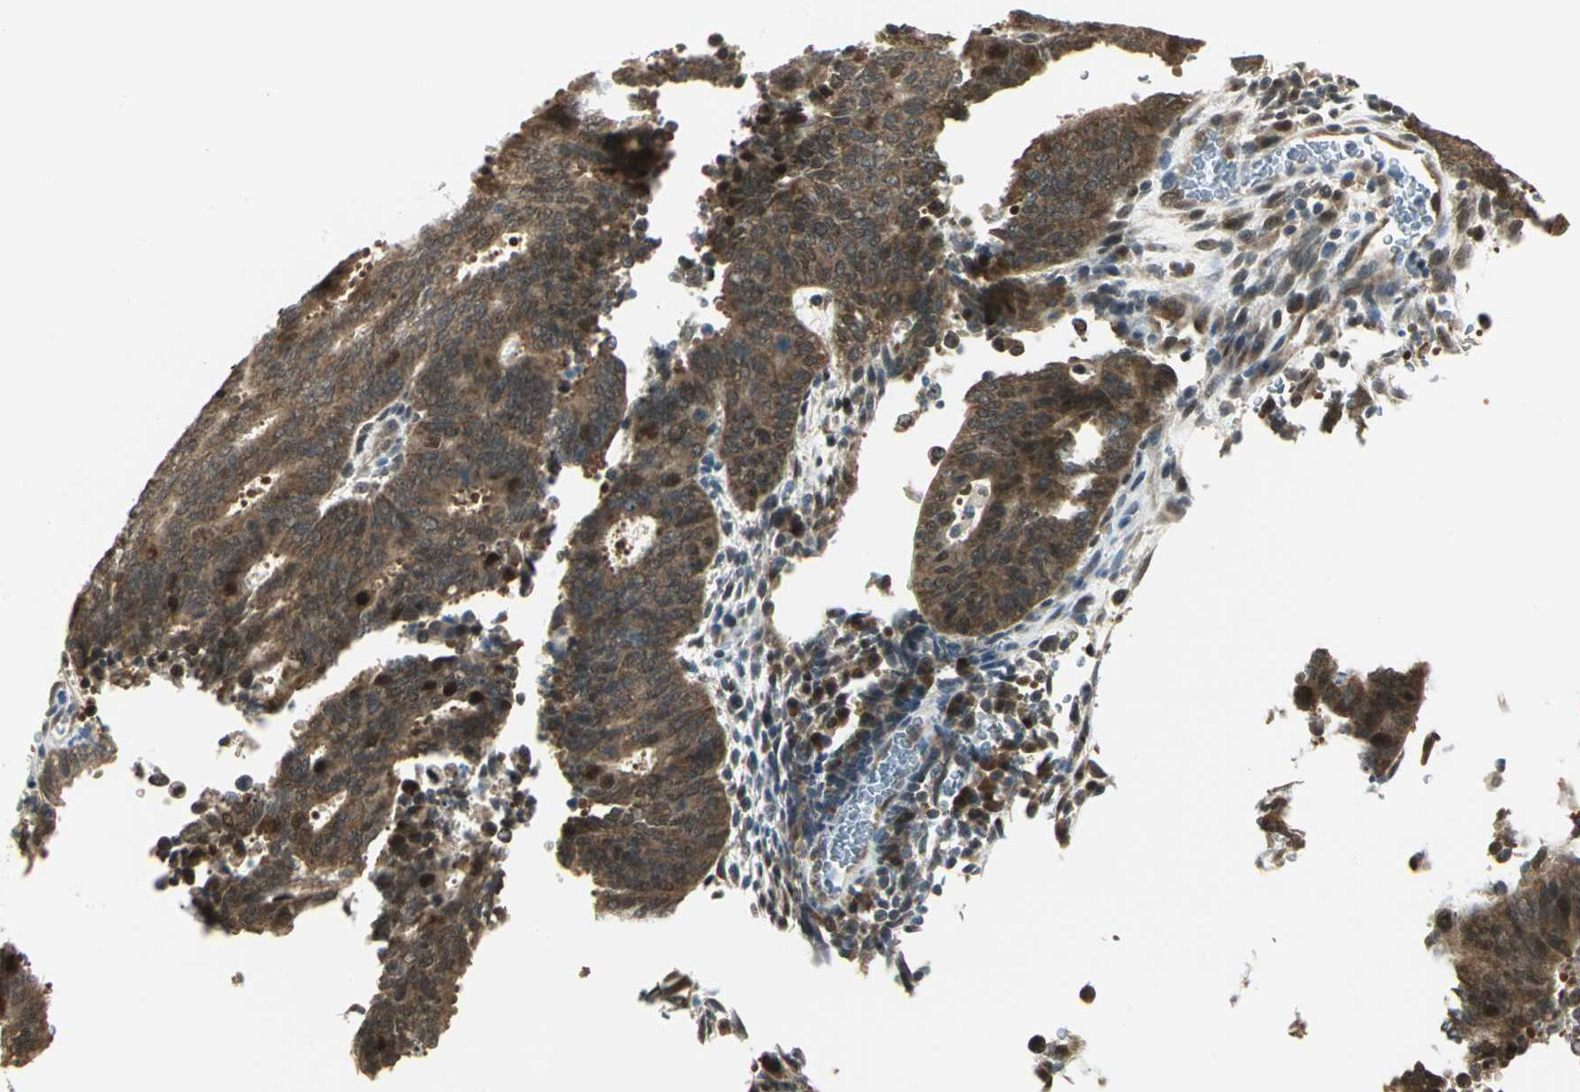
{"staining": {"intensity": "moderate", "quantity": ">75%", "location": "cytoplasmic/membranous,nuclear"}, "tissue": "cervical cancer", "cell_type": "Tumor cells", "image_type": "cancer", "snomed": [{"axis": "morphology", "description": "Adenocarcinoma, NOS"}, {"axis": "topography", "description": "Cervix"}], "caption": "Protein staining of adenocarcinoma (cervical) tissue displays moderate cytoplasmic/membranous and nuclear staining in about >75% of tumor cells.", "gene": "PSMC4", "patient": {"sex": "female", "age": 44}}